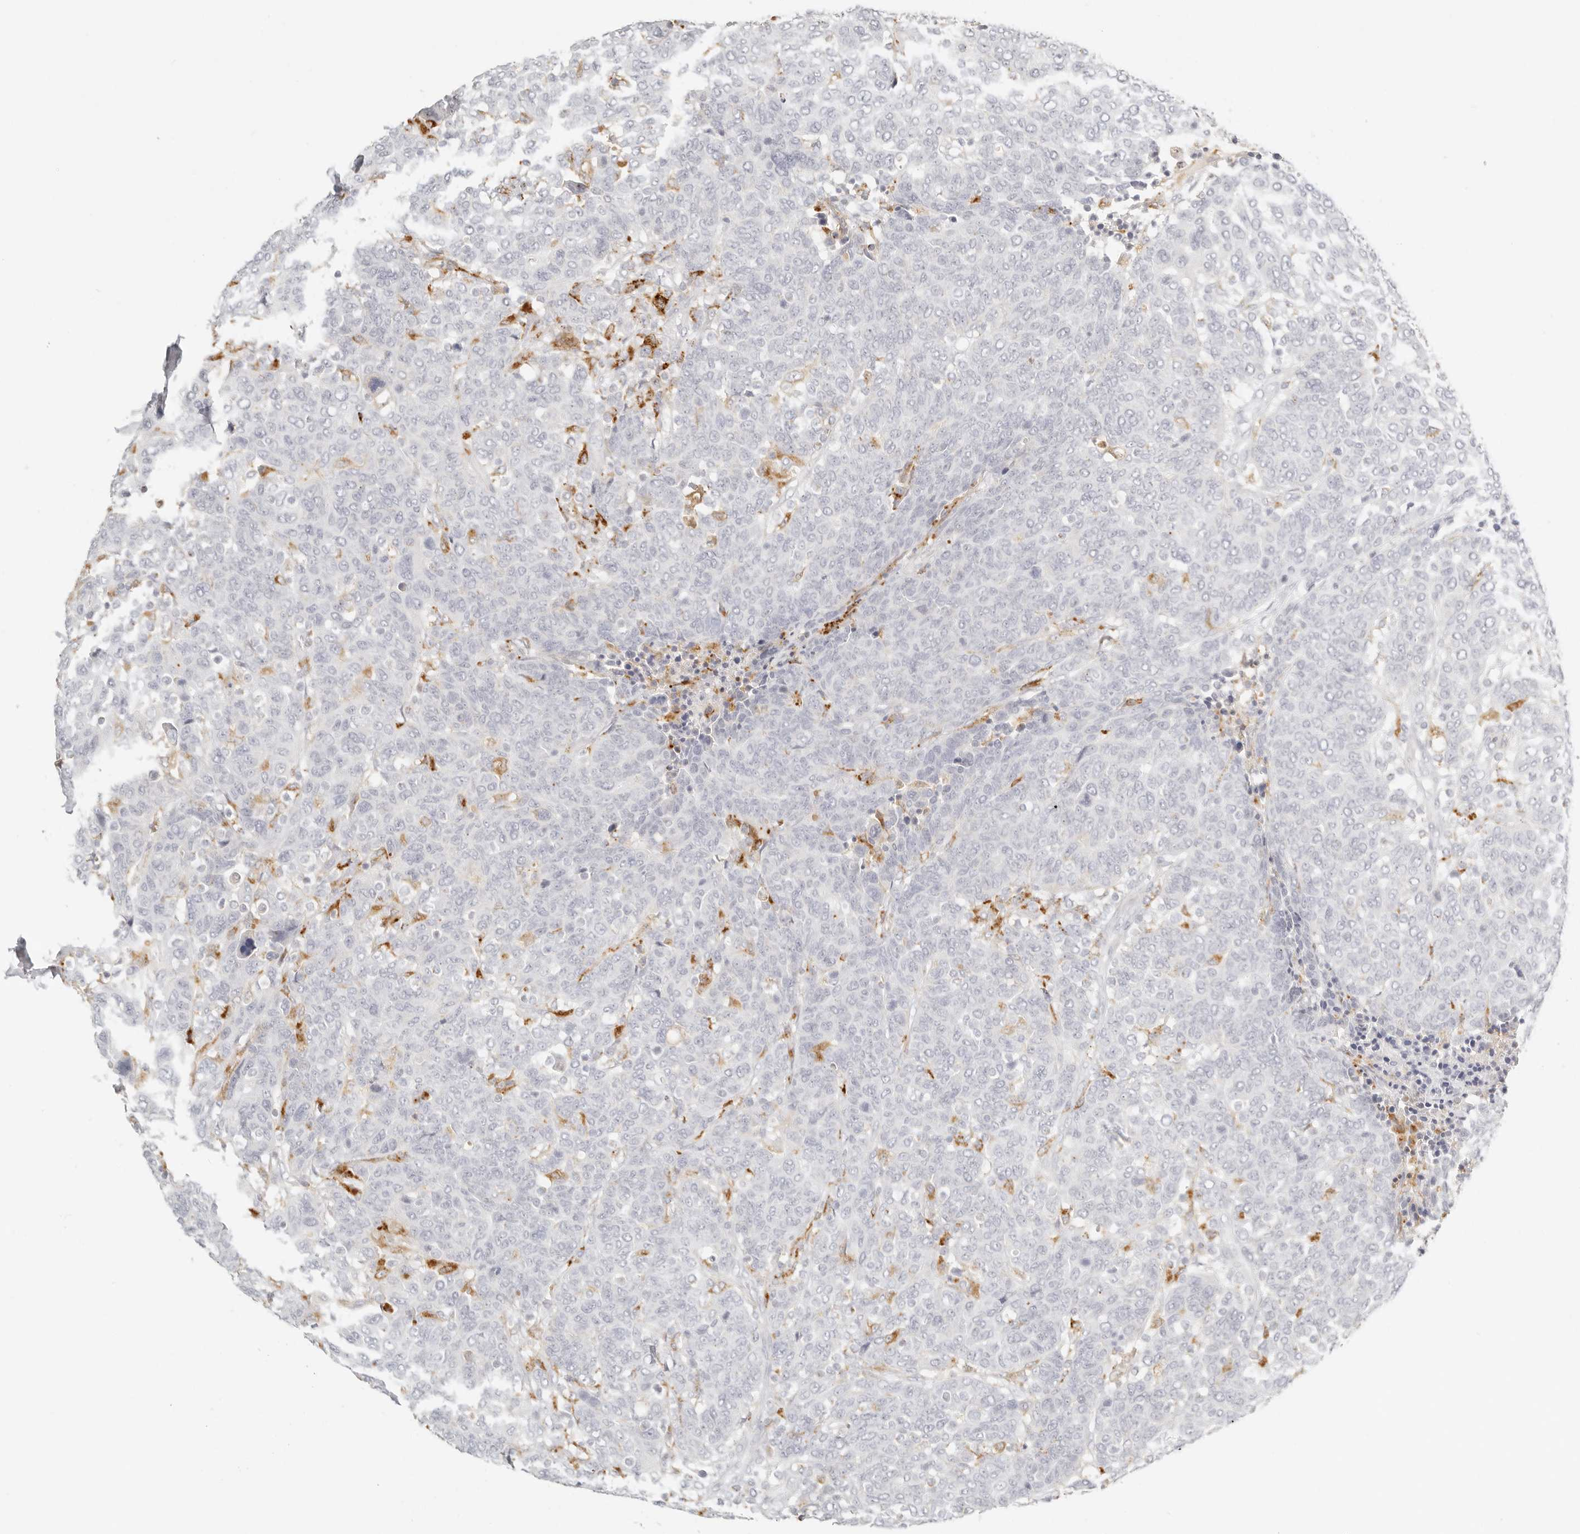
{"staining": {"intensity": "moderate", "quantity": "<25%", "location": "cytoplasmic/membranous"}, "tissue": "breast cancer", "cell_type": "Tumor cells", "image_type": "cancer", "snomed": [{"axis": "morphology", "description": "Duct carcinoma"}, {"axis": "topography", "description": "Breast"}], "caption": "Approximately <25% of tumor cells in breast invasive ductal carcinoma show moderate cytoplasmic/membranous protein staining as visualized by brown immunohistochemical staining.", "gene": "RNASET2", "patient": {"sex": "female", "age": 37}}